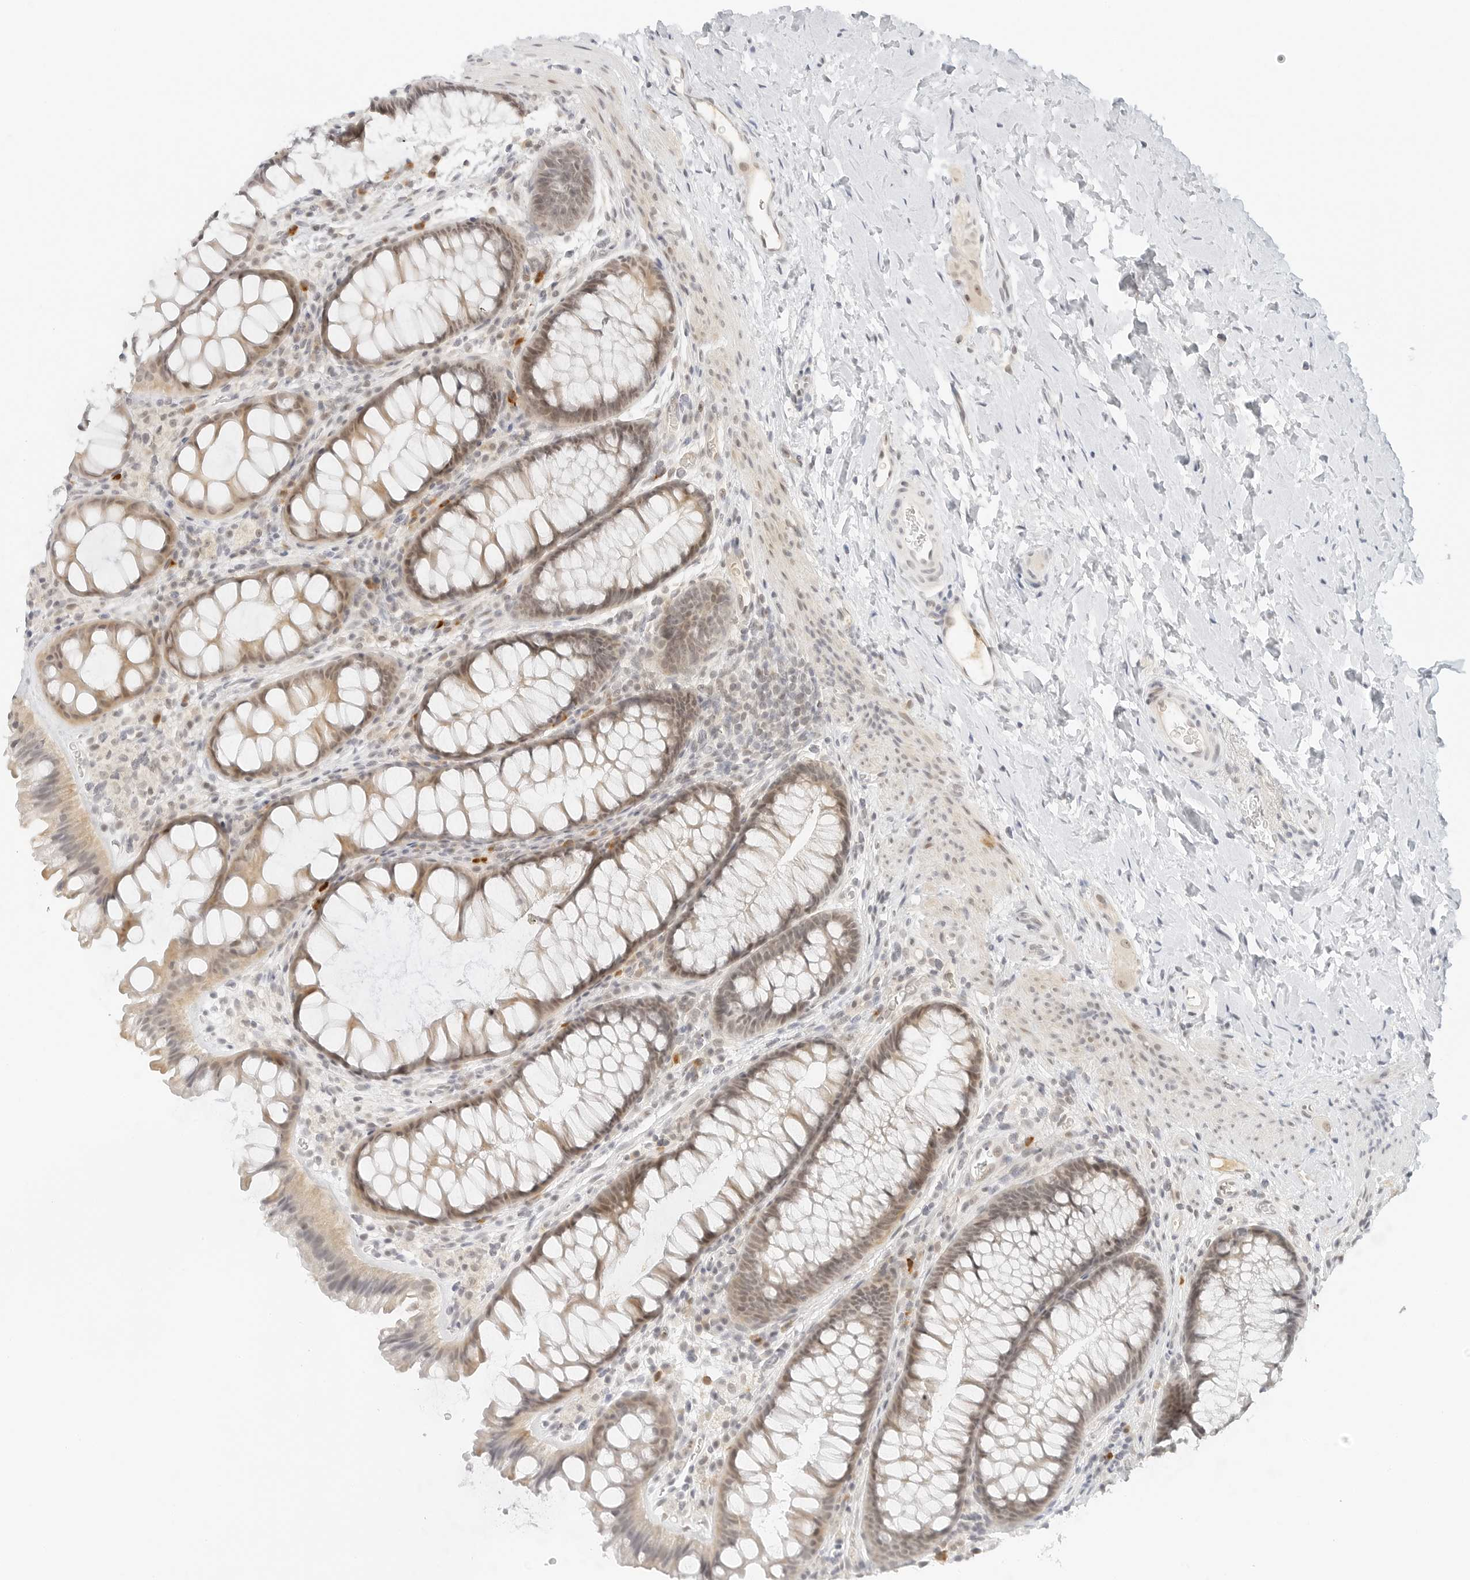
{"staining": {"intensity": "weak", "quantity": "25%-75%", "location": "nuclear"}, "tissue": "colon", "cell_type": "Endothelial cells", "image_type": "normal", "snomed": [{"axis": "morphology", "description": "Normal tissue, NOS"}, {"axis": "topography", "description": "Colon"}], "caption": "Endothelial cells reveal low levels of weak nuclear positivity in about 25%-75% of cells in normal human colon.", "gene": "NEO1", "patient": {"sex": "female", "age": 62}}